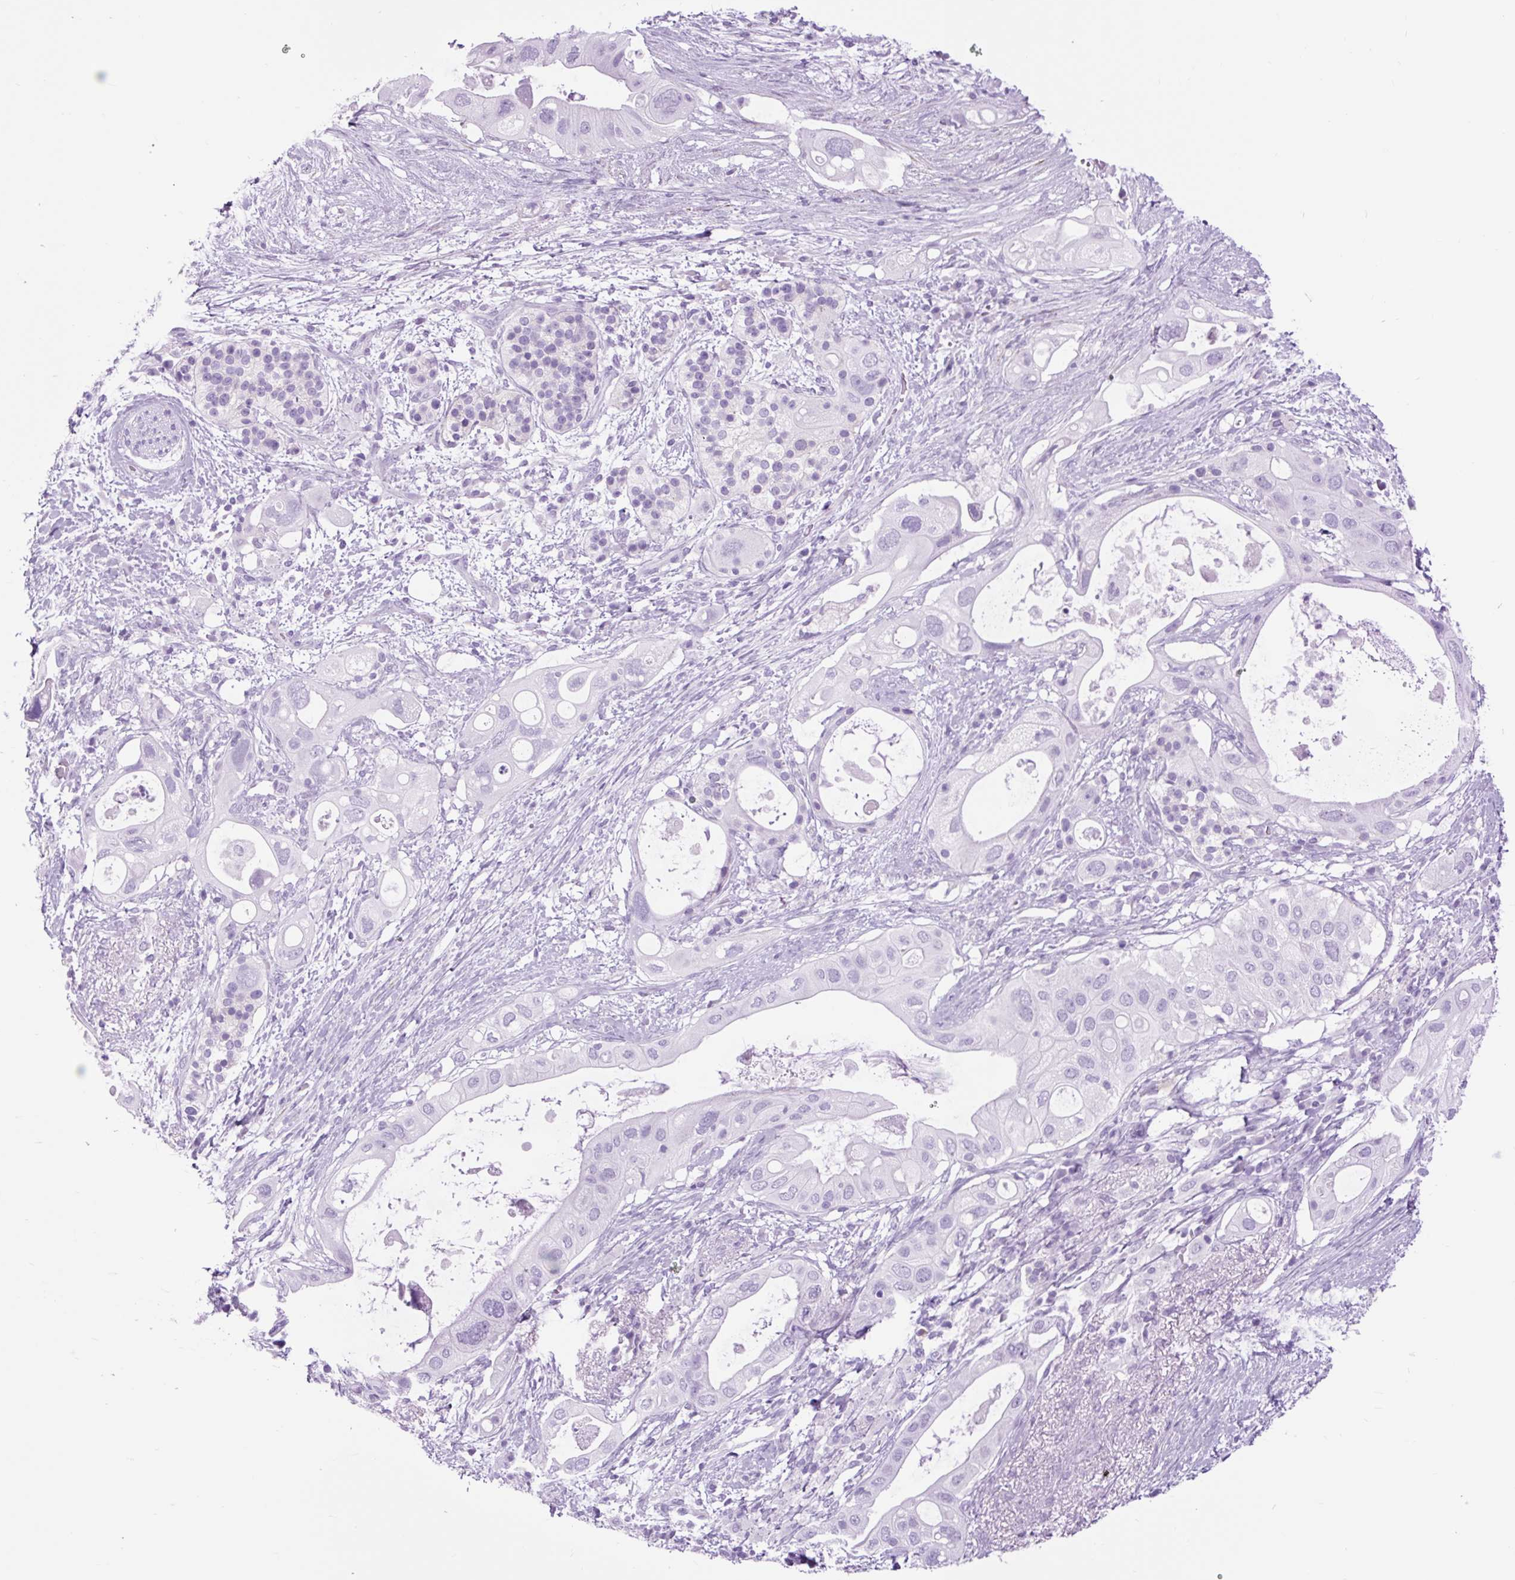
{"staining": {"intensity": "negative", "quantity": "none", "location": "none"}, "tissue": "pancreatic cancer", "cell_type": "Tumor cells", "image_type": "cancer", "snomed": [{"axis": "morphology", "description": "Adenocarcinoma, NOS"}, {"axis": "topography", "description": "Pancreas"}], "caption": "Immunohistochemistry (IHC) image of pancreatic cancer (adenocarcinoma) stained for a protein (brown), which displays no positivity in tumor cells. The staining is performed using DAB (3,3'-diaminobenzidine) brown chromogen with nuclei counter-stained in using hematoxylin.", "gene": "DPP6", "patient": {"sex": "female", "age": 72}}